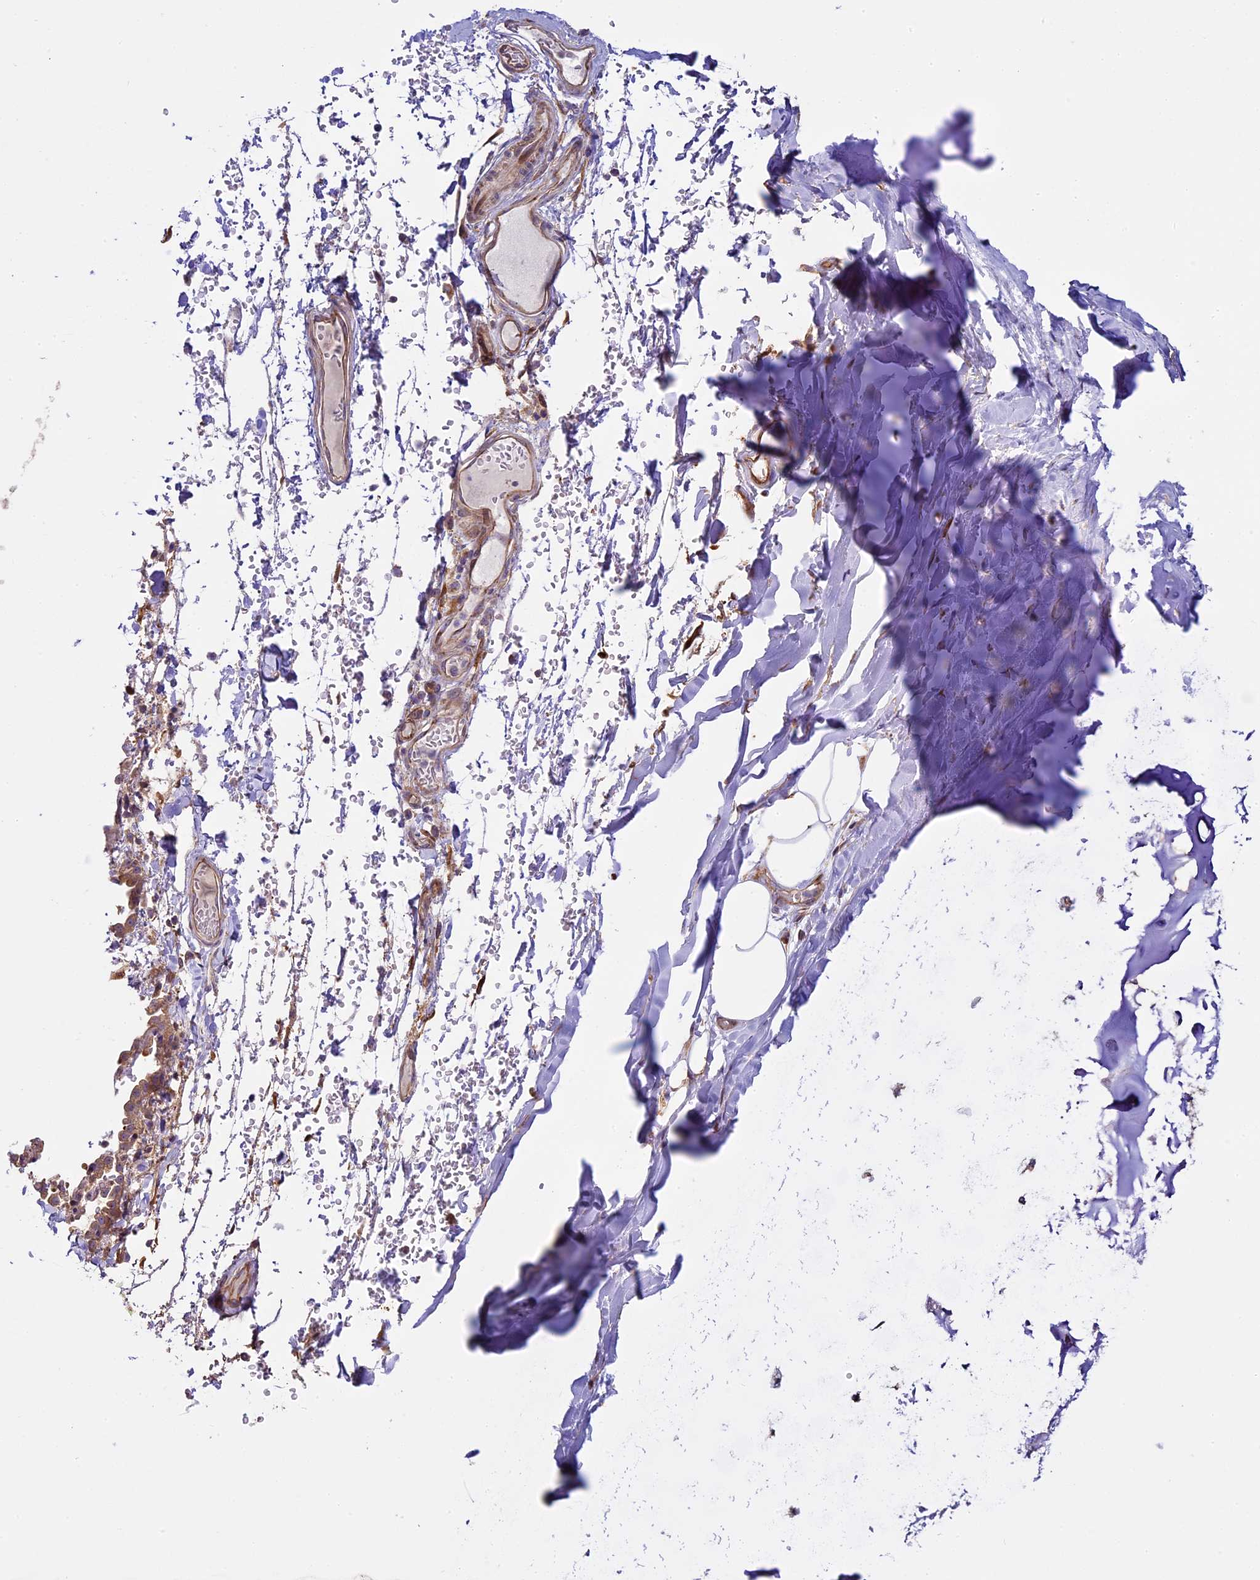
{"staining": {"intensity": "negative", "quantity": "none", "location": "none"}, "tissue": "adipose tissue", "cell_type": "Adipocytes", "image_type": "normal", "snomed": [{"axis": "morphology", "description": "Normal tissue, NOS"}, {"axis": "topography", "description": "Lymph node"}, {"axis": "topography", "description": "Cartilage tissue"}, {"axis": "topography", "description": "Bronchus"}], "caption": "A high-resolution photomicrograph shows immunohistochemistry staining of normal adipose tissue, which displays no significant staining in adipocytes. (Brightfield microscopy of DAB immunohistochemistry (IHC) at high magnification).", "gene": "SPIRE1", "patient": {"sex": "male", "age": 63}}